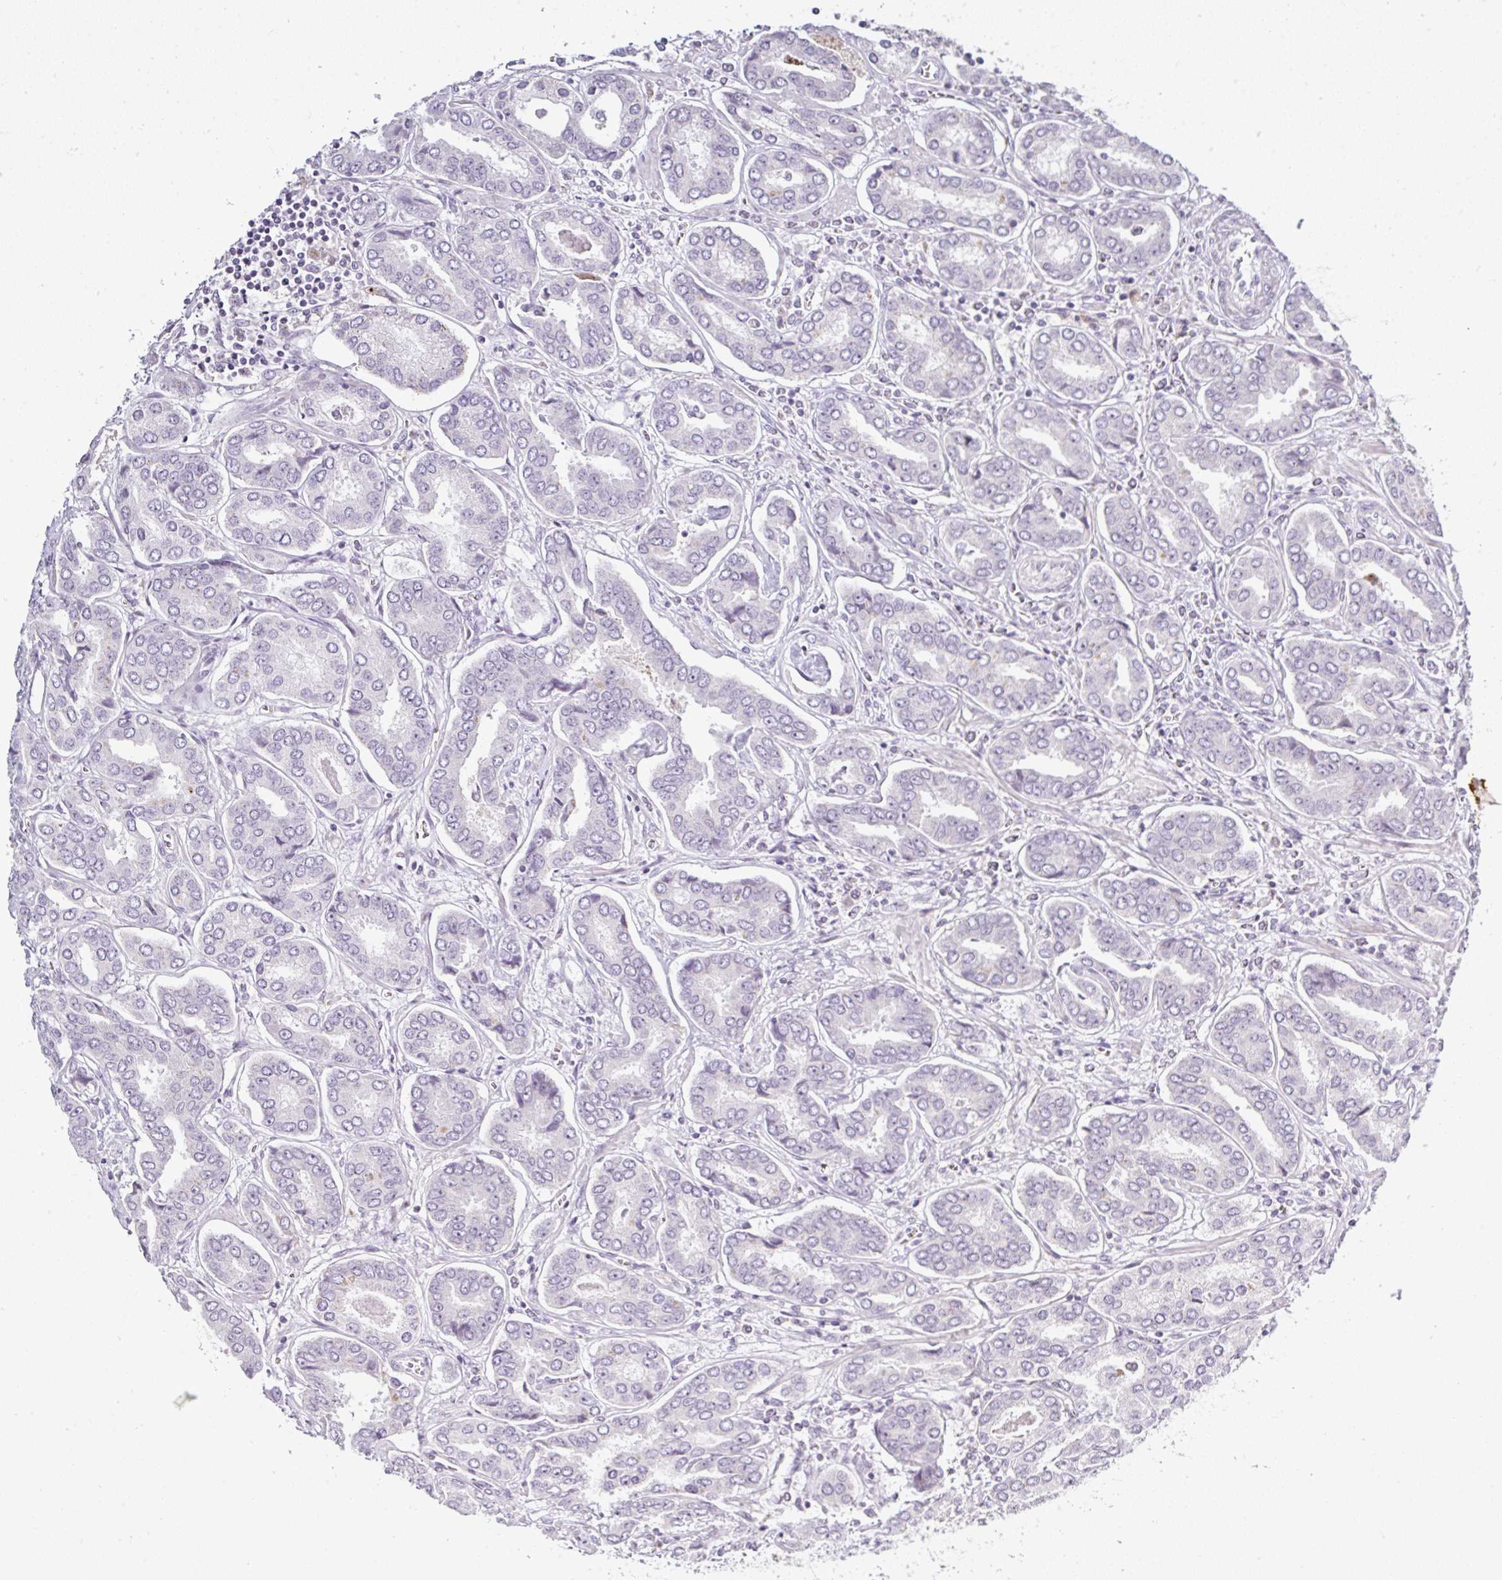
{"staining": {"intensity": "negative", "quantity": "none", "location": "none"}, "tissue": "prostate cancer", "cell_type": "Tumor cells", "image_type": "cancer", "snomed": [{"axis": "morphology", "description": "Adenocarcinoma, High grade"}, {"axis": "topography", "description": "Prostate"}], "caption": "A high-resolution histopathology image shows IHC staining of prostate cancer (adenocarcinoma (high-grade)), which reveals no significant expression in tumor cells. Nuclei are stained in blue.", "gene": "SERPINB3", "patient": {"sex": "male", "age": 72}}